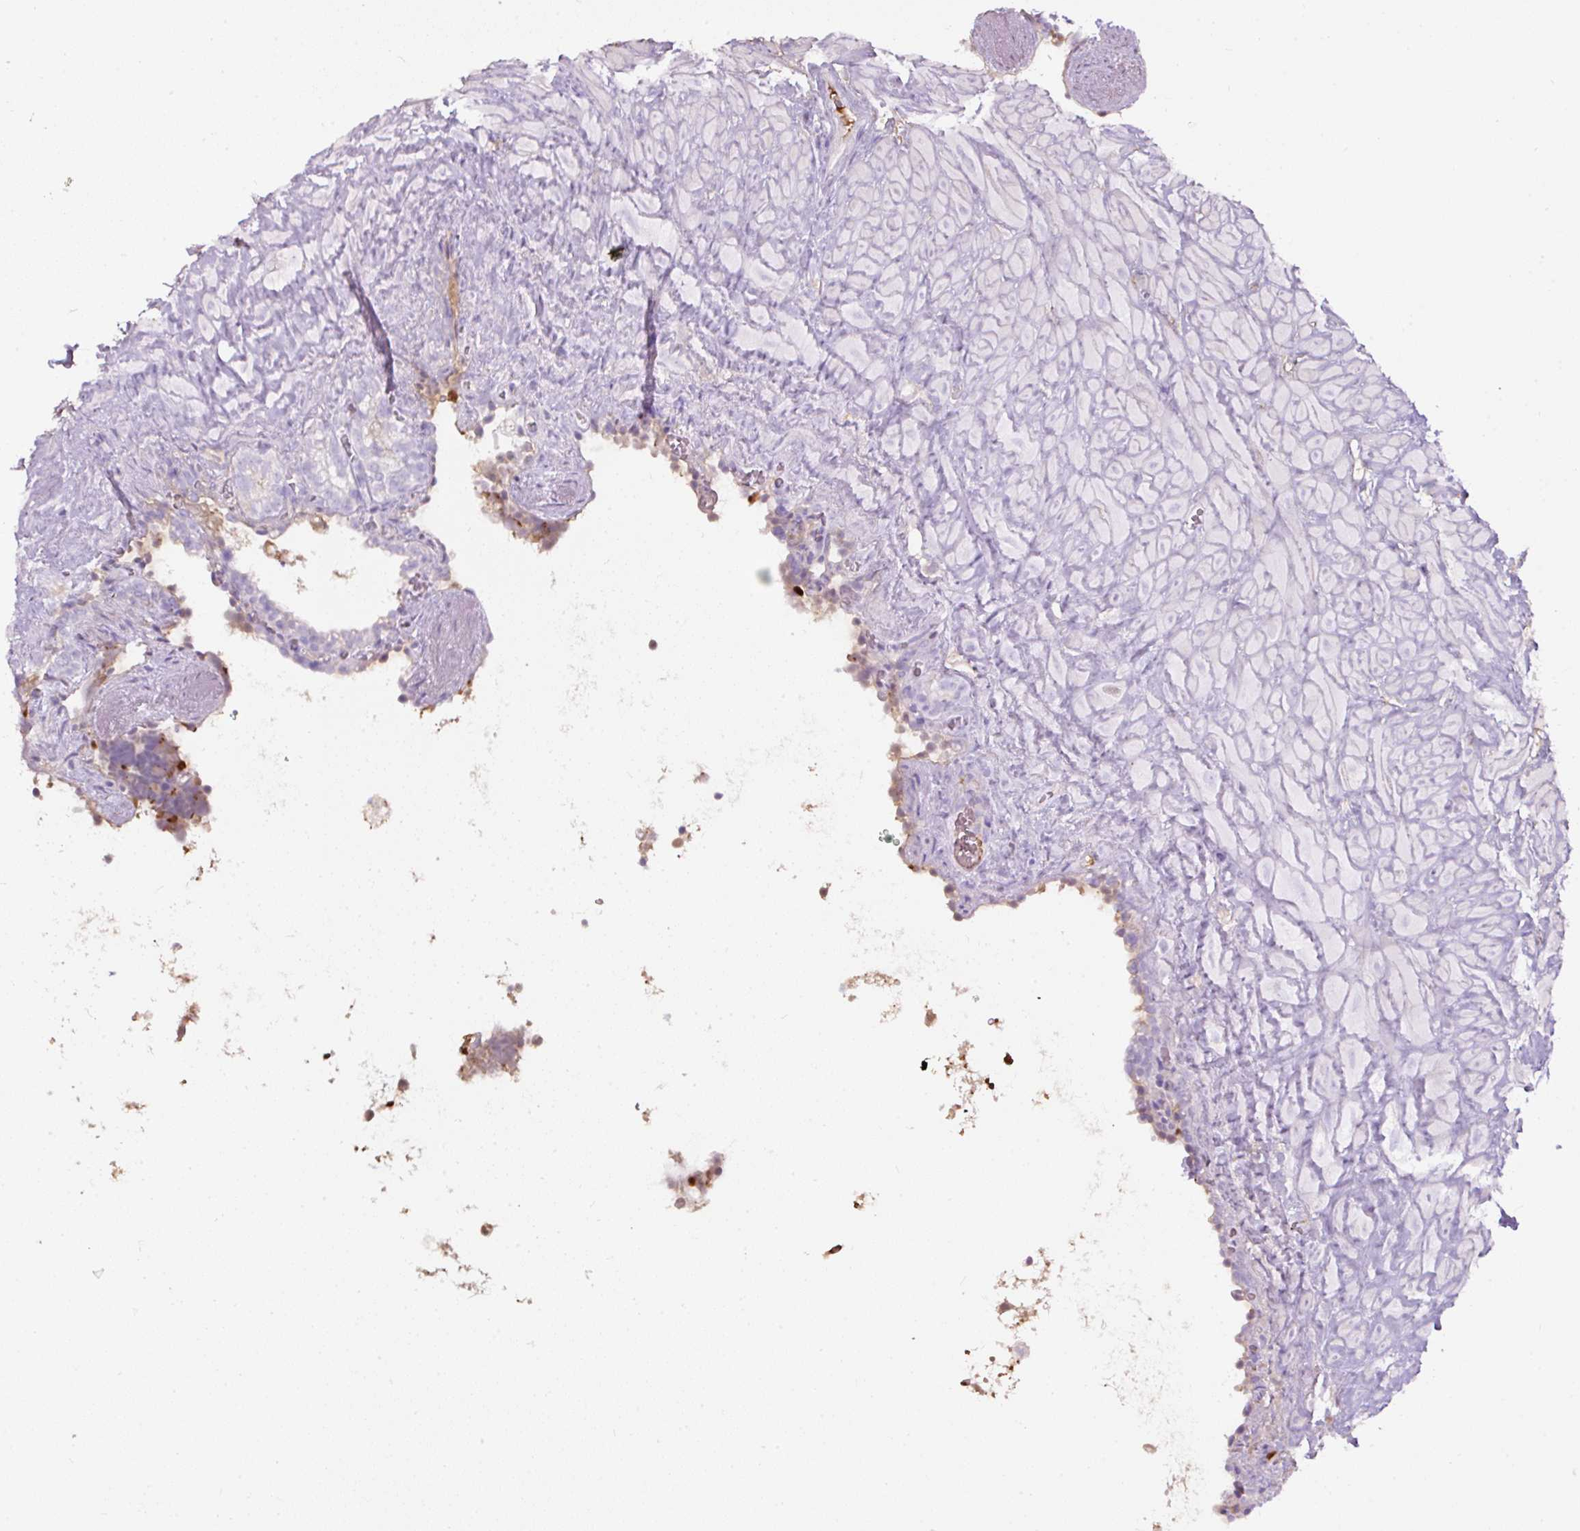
{"staining": {"intensity": "negative", "quantity": "none", "location": "none"}, "tissue": "seminal vesicle", "cell_type": "Glandular cells", "image_type": "normal", "snomed": [{"axis": "morphology", "description": "Normal tissue, NOS"}, {"axis": "topography", "description": "Seminal veicle"}], "caption": "An immunohistochemistry (IHC) micrograph of unremarkable seminal vesicle is shown. There is no staining in glandular cells of seminal vesicle. (DAB immunohistochemistry (IHC), high magnification).", "gene": "APOA1", "patient": {"sex": "male", "age": 76}}